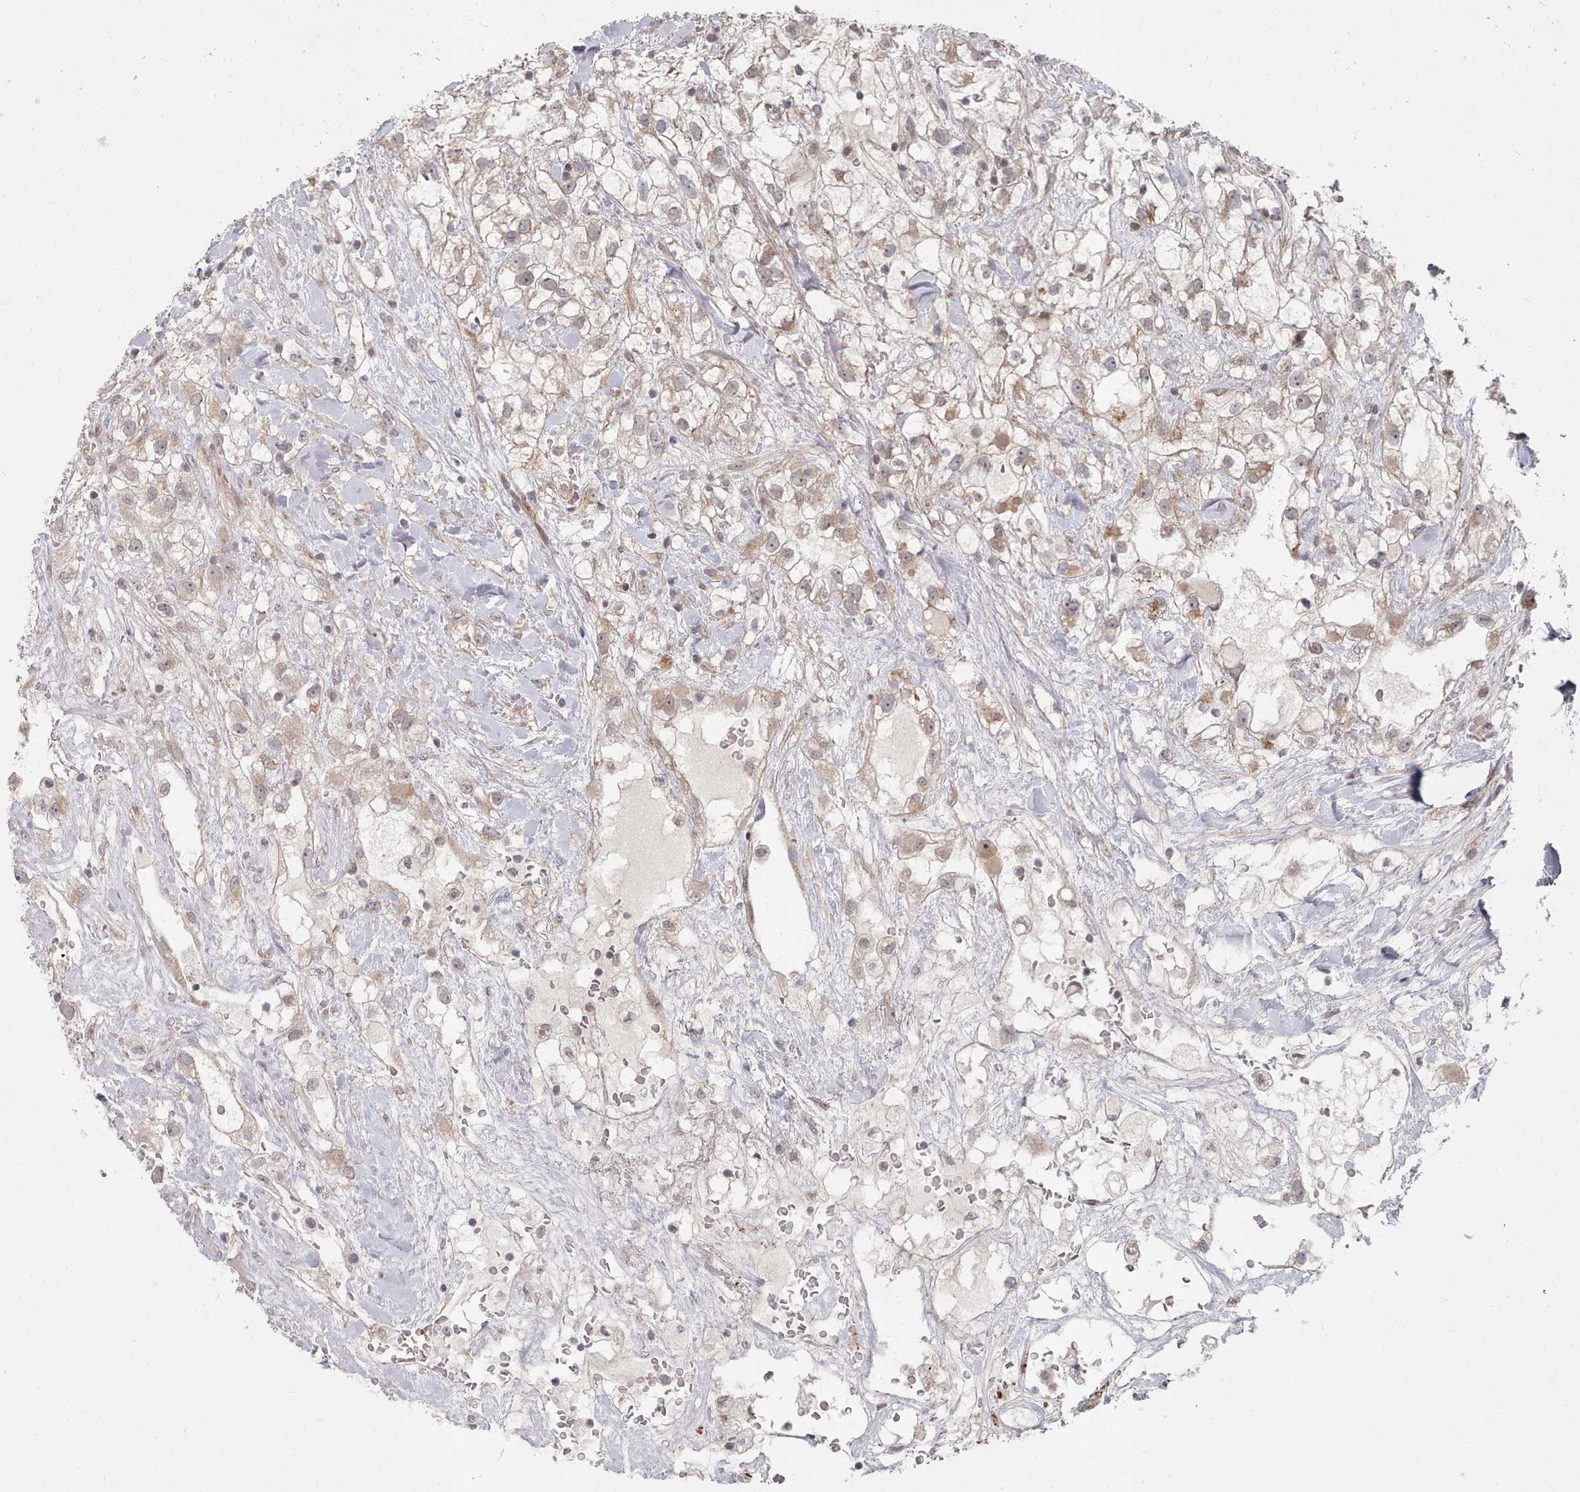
{"staining": {"intensity": "weak", "quantity": "25%-75%", "location": "cytoplasmic/membranous"}, "tissue": "renal cancer", "cell_type": "Tumor cells", "image_type": "cancer", "snomed": [{"axis": "morphology", "description": "Adenocarcinoma, NOS"}, {"axis": "topography", "description": "Kidney"}], "caption": "Tumor cells display low levels of weak cytoplasmic/membranous staining in about 25%-75% of cells in adenocarcinoma (renal).", "gene": "CPSF4", "patient": {"sex": "male", "age": 59}}